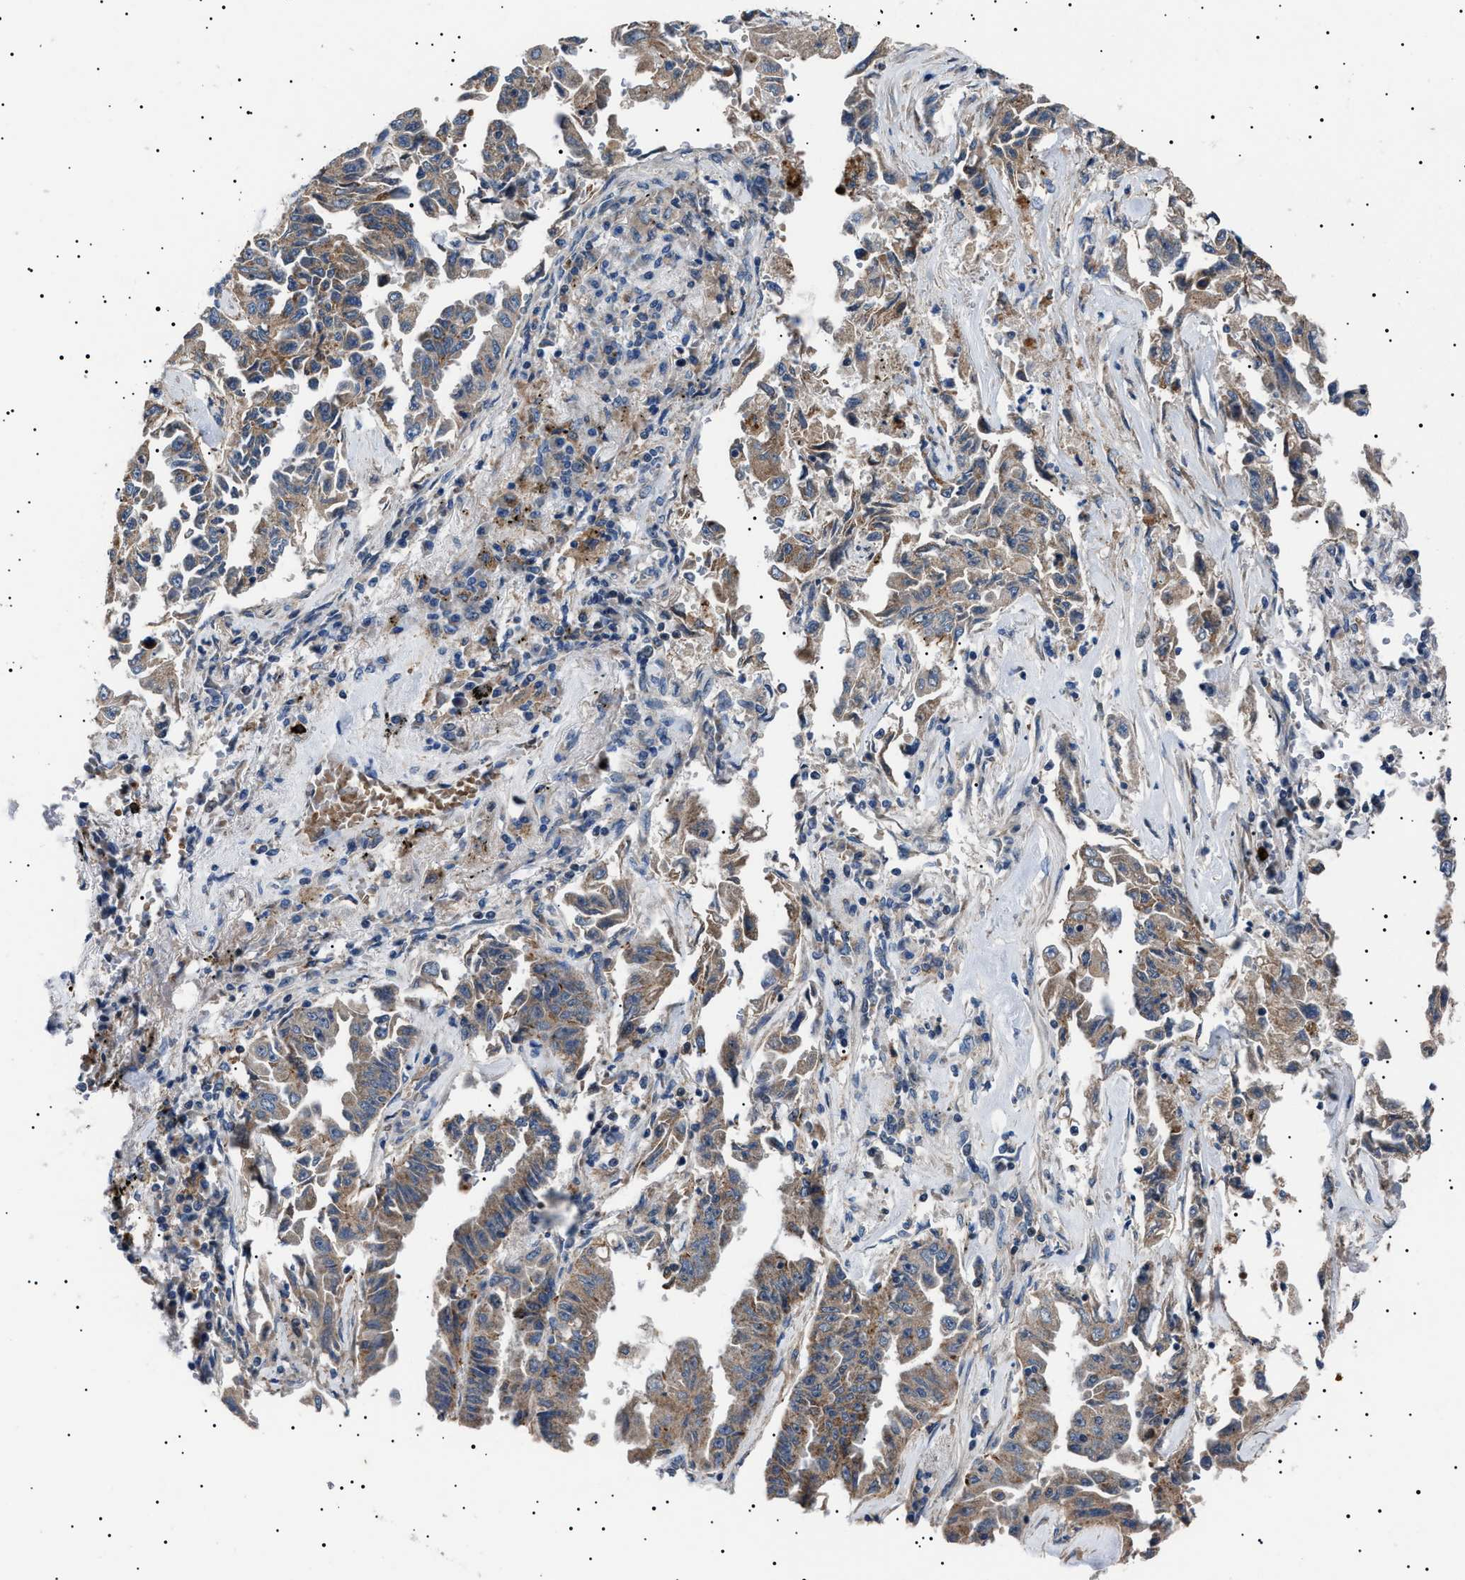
{"staining": {"intensity": "moderate", "quantity": ">75%", "location": "cytoplasmic/membranous"}, "tissue": "lung cancer", "cell_type": "Tumor cells", "image_type": "cancer", "snomed": [{"axis": "morphology", "description": "Adenocarcinoma, NOS"}, {"axis": "topography", "description": "Lung"}], "caption": "Immunohistochemistry of adenocarcinoma (lung) reveals medium levels of moderate cytoplasmic/membranous staining in approximately >75% of tumor cells. (DAB IHC, brown staining for protein, blue staining for nuclei).", "gene": "PTRH1", "patient": {"sex": "female", "age": 51}}